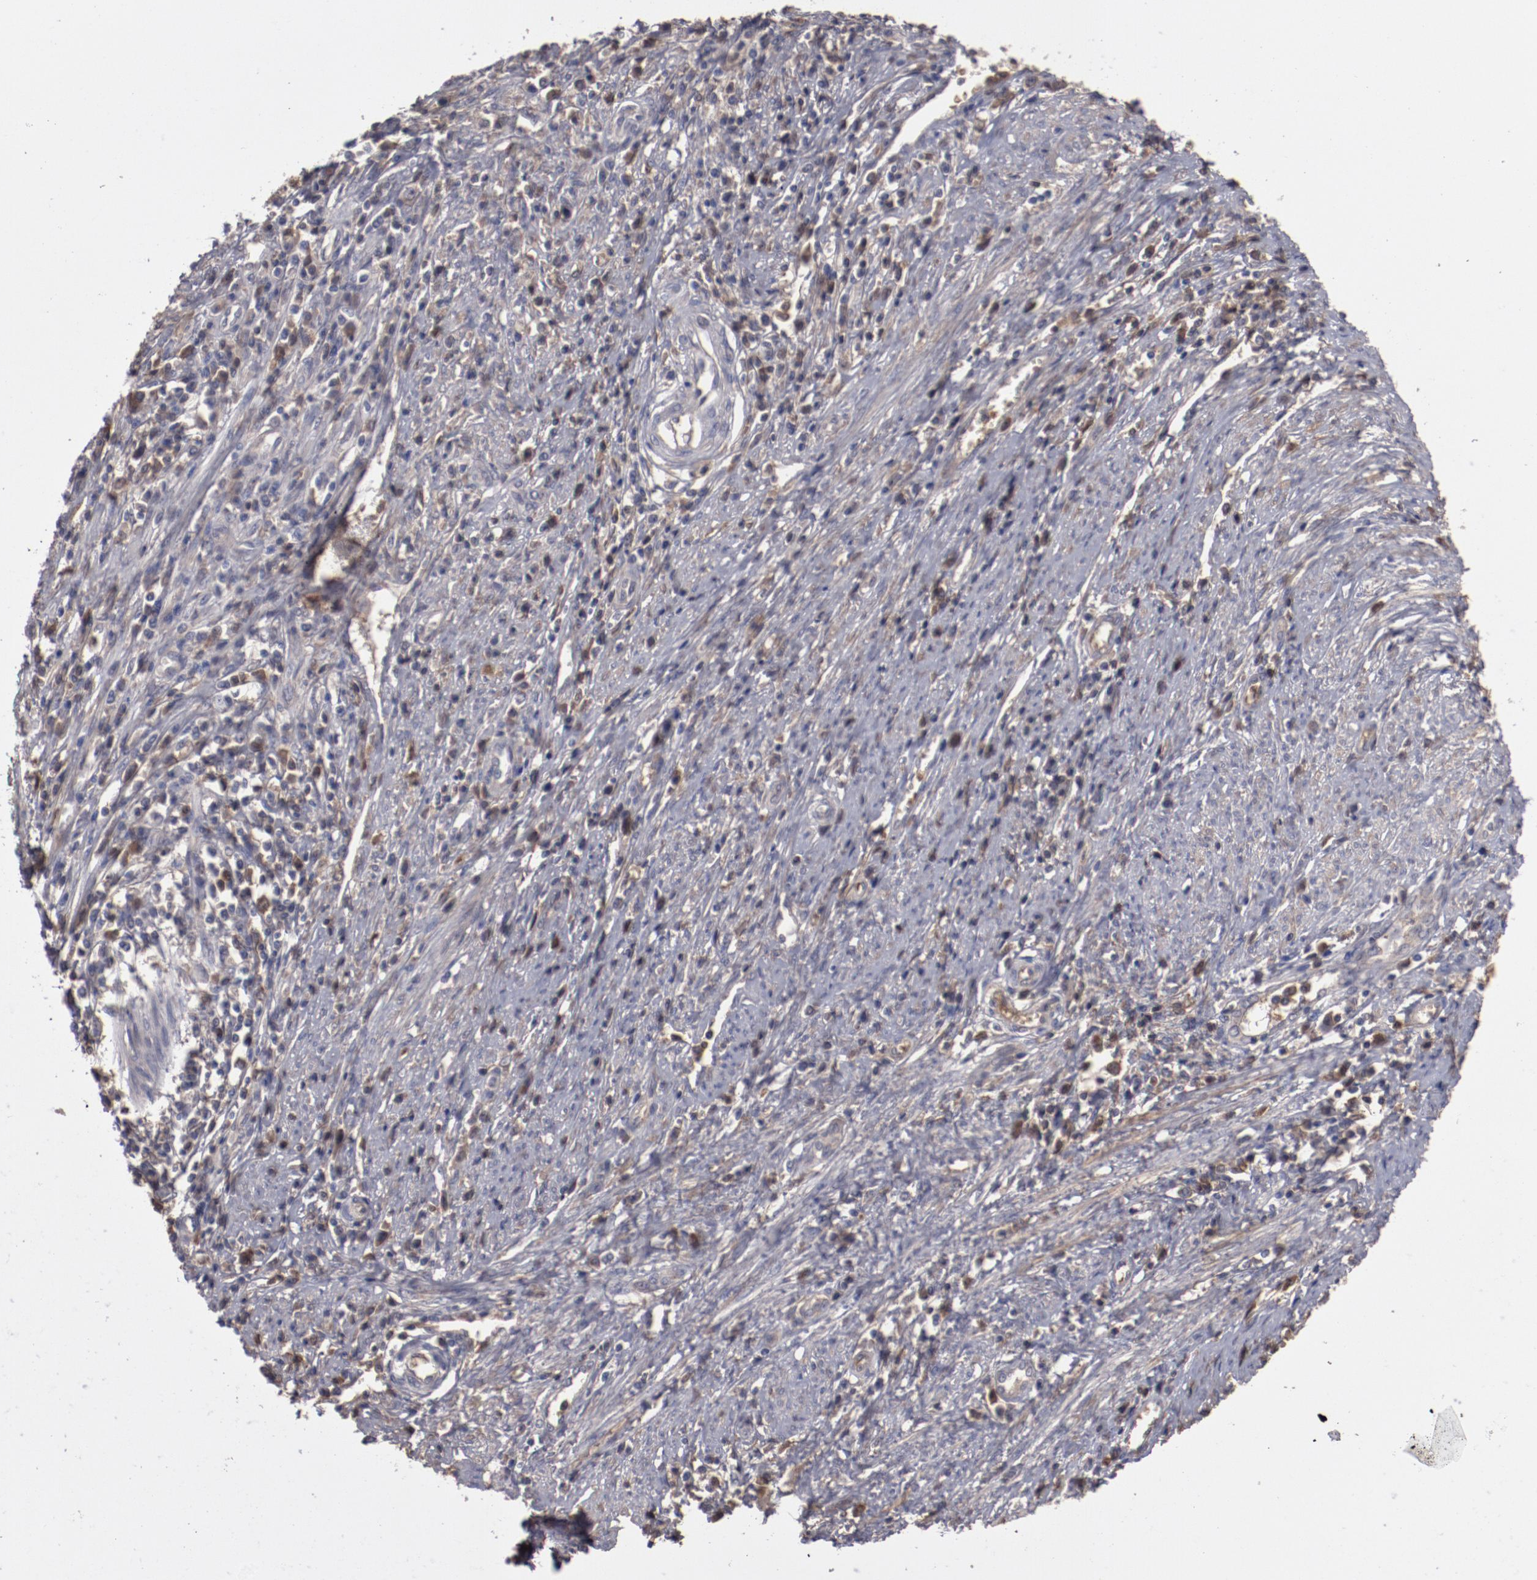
{"staining": {"intensity": "moderate", "quantity": "25%-75%", "location": "cytoplasmic/membranous"}, "tissue": "cervical cancer", "cell_type": "Tumor cells", "image_type": "cancer", "snomed": [{"axis": "morphology", "description": "Adenocarcinoma, NOS"}, {"axis": "topography", "description": "Cervix"}], "caption": "This histopathology image demonstrates immunohistochemistry staining of cervical cancer (adenocarcinoma), with medium moderate cytoplasmic/membranous positivity in approximately 25%-75% of tumor cells.", "gene": "CP", "patient": {"sex": "female", "age": 36}}